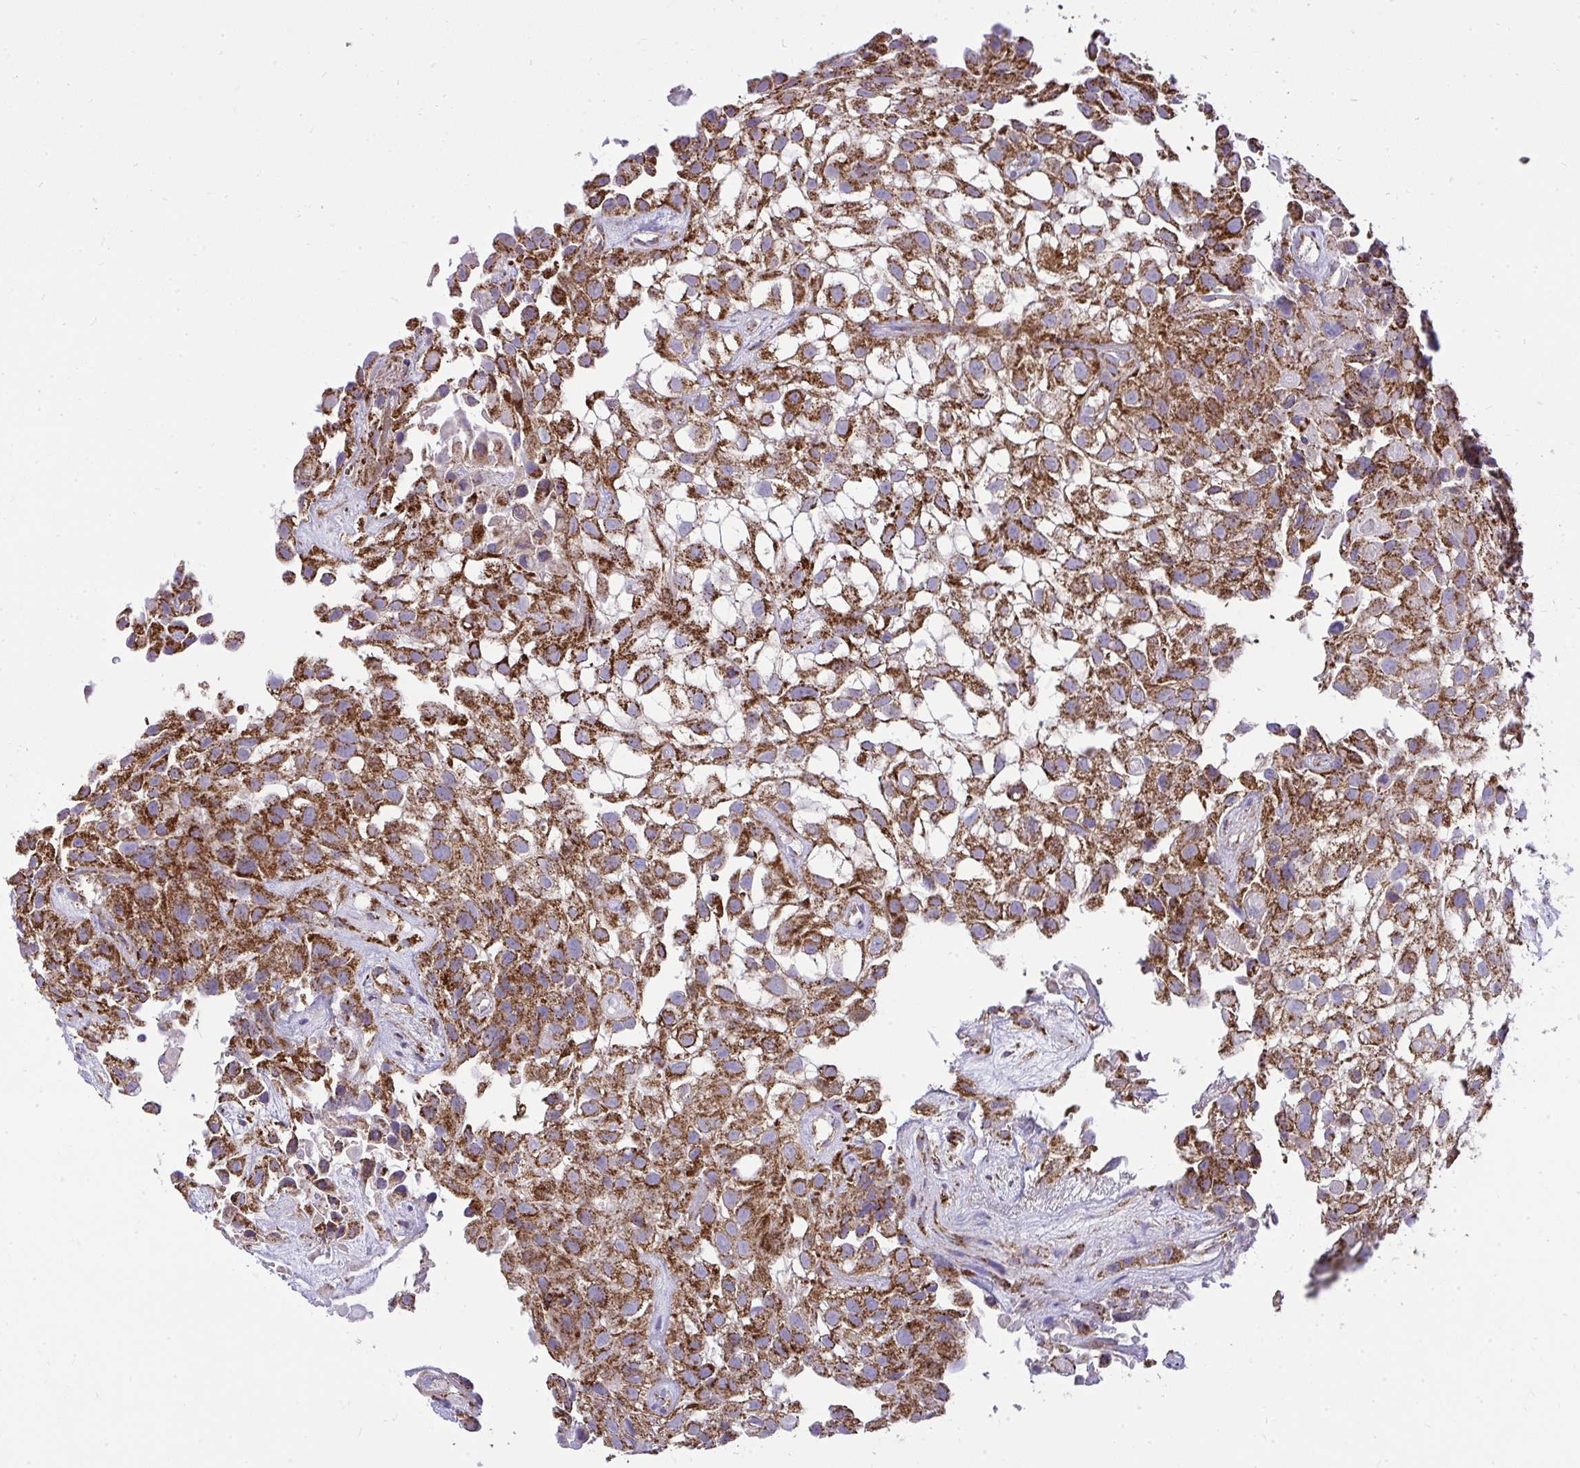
{"staining": {"intensity": "strong", "quantity": ">75%", "location": "cytoplasmic/membranous"}, "tissue": "urothelial cancer", "cell_type": "Tumor cells", "image_type": "cancer", "snomed": [{"axis": "morphology", "description": "Urothelial carcinoma, High grade"}, {"axis": "topography", "description": "Urinary bladder"}], "caption": "Urothelial cancer stained with a protein marker demonstrates strong staining in tumor cells.", "gene": "SPTBN2", "patient": {"sex": "male", "age": 56}}